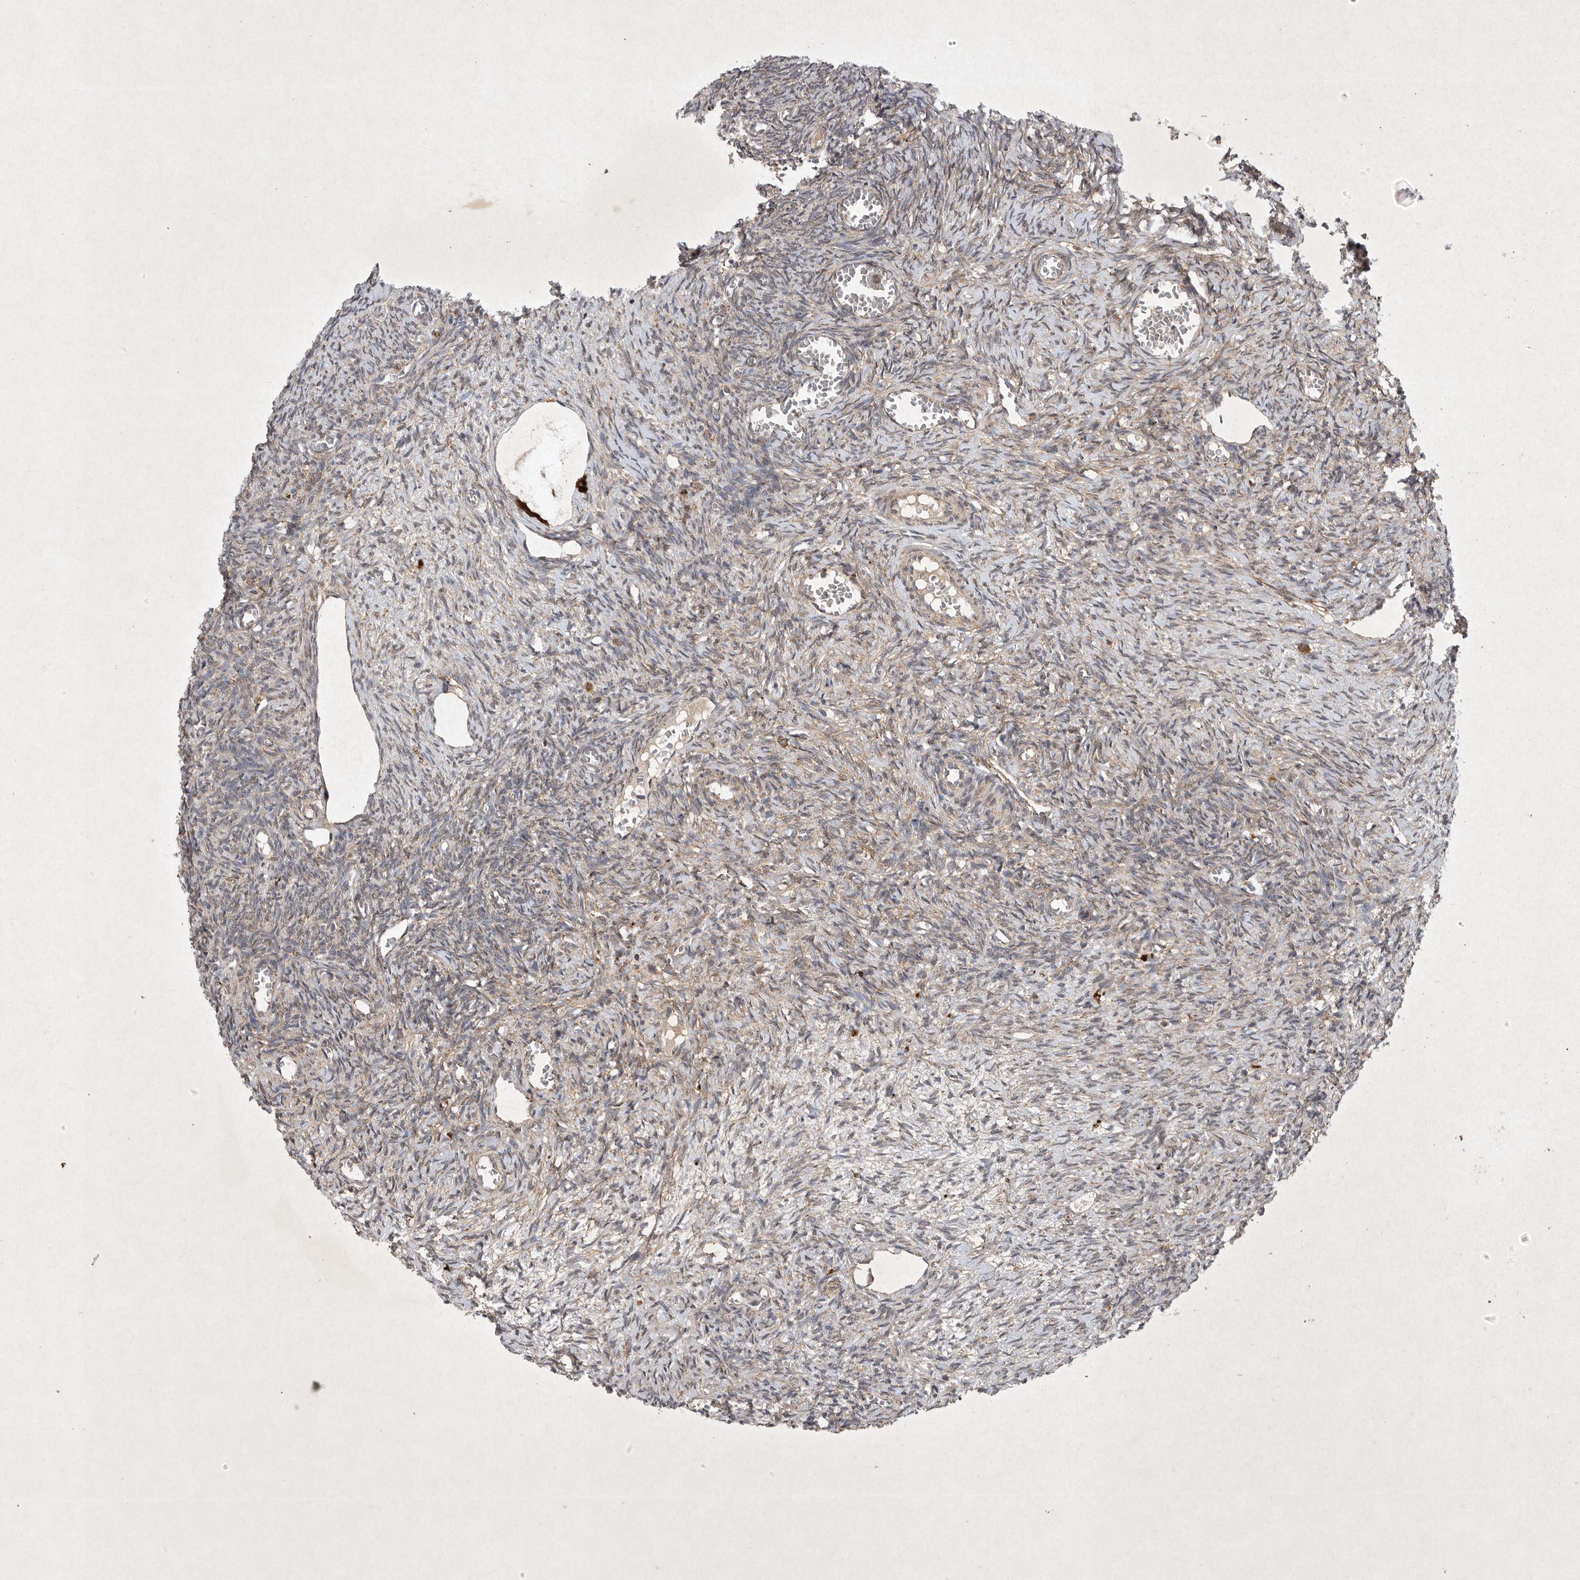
{"staining": {"intensity": "strong", "quantity": ">75%", "location": "cytoplasmic/membranous"}, "tissue": "ovary", "cell_type": "Follicle cells", "image_type": "normal", "snomed": [{"axis": "morphology", "description": "Normal tissue, NOS"}, {"axis": "topography", "description": "Ovary"}], "caption": "Immunohistochemistry of normal human ovary exhibits high levels of strong cytoplasmic/membranous staining in approximately >75% of follicle cells.", "gene": "DDR1", "patient": {"sex": "female", "age": 27}}